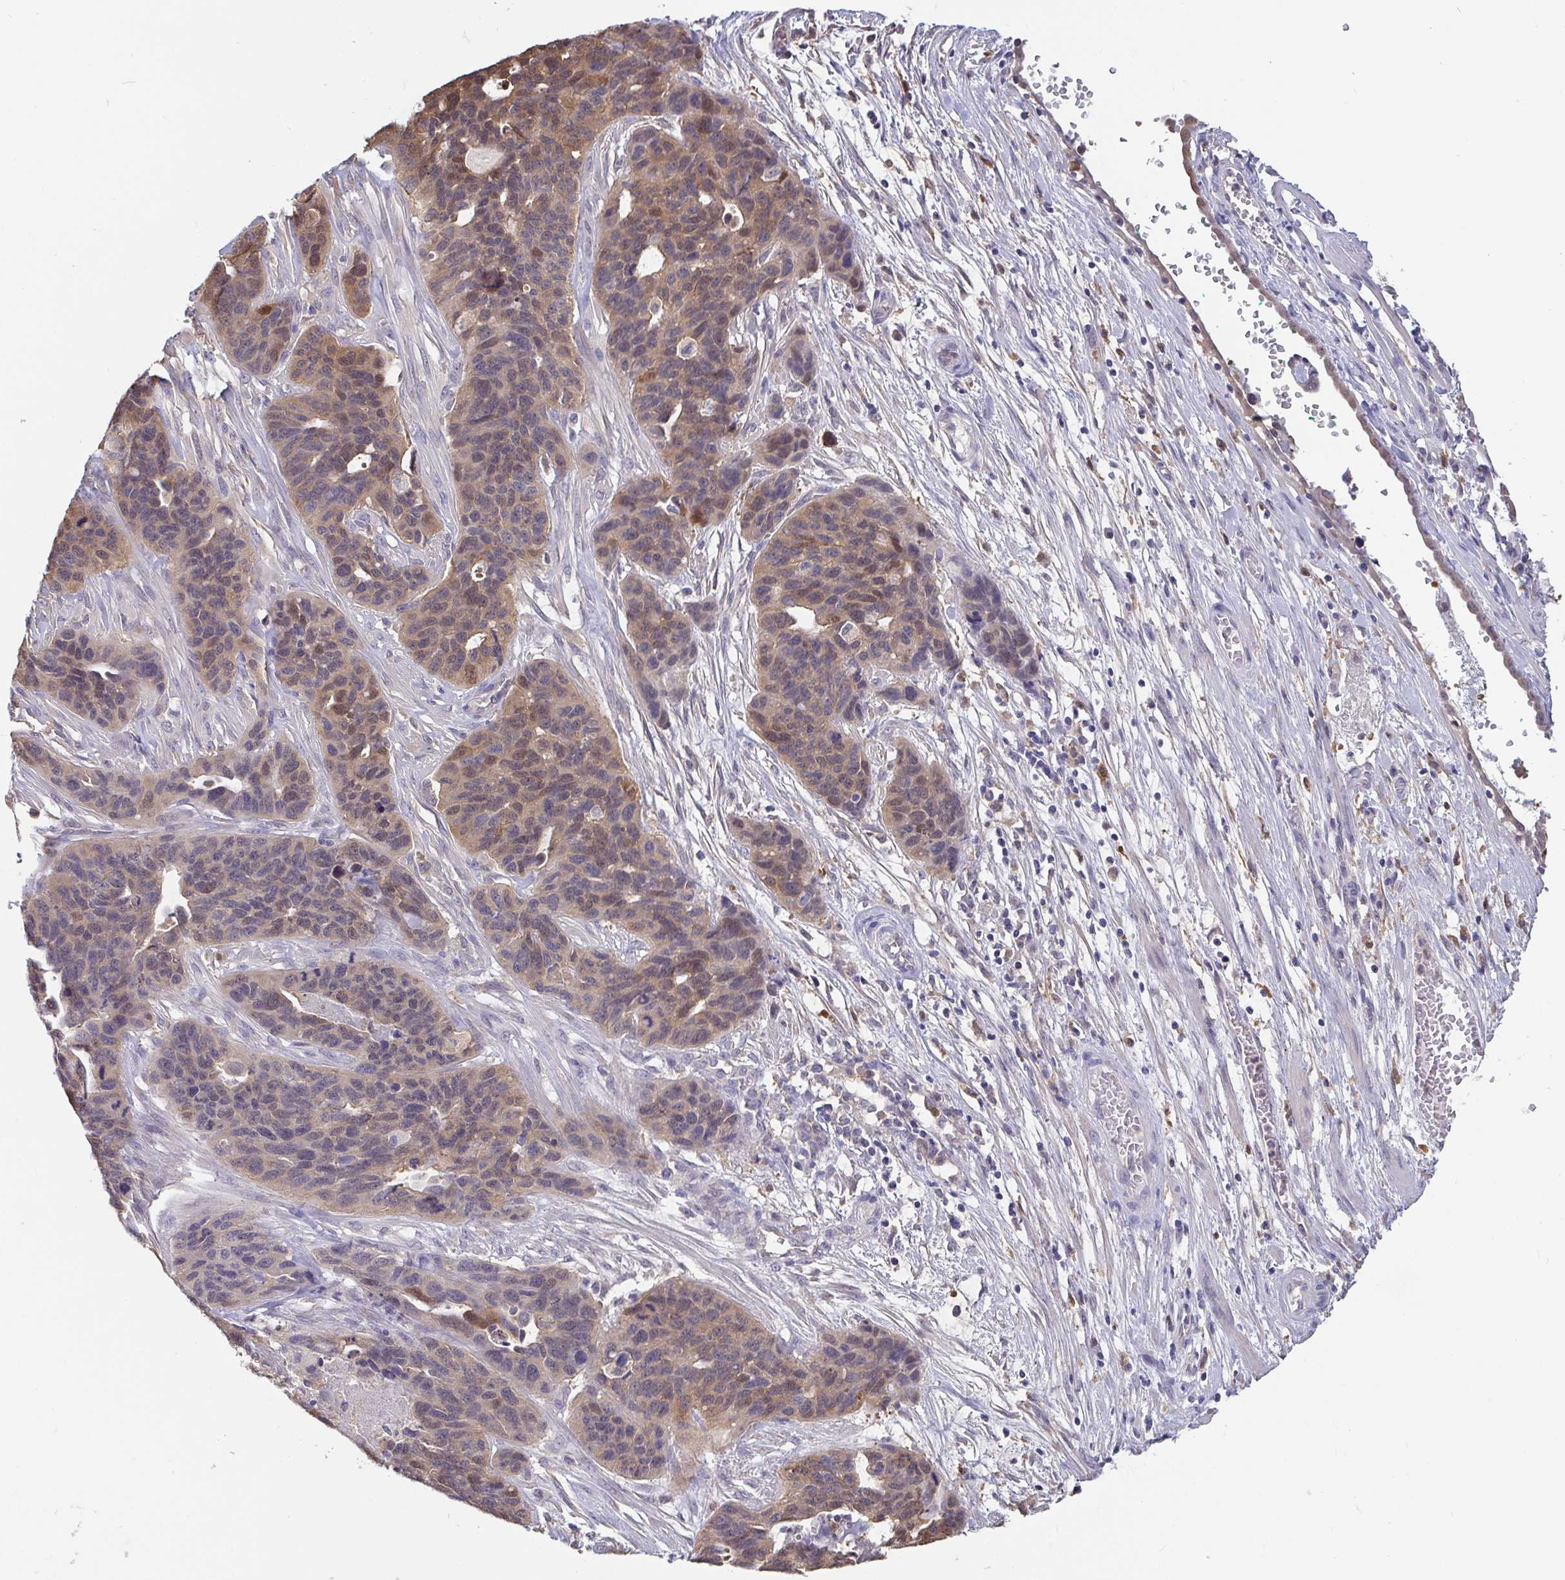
{"staining": {"intensity": "weak", "quantity": "25%-75%", "location": "cytoplasmic/membranous,nuclear"}, "tissue": "ovarian cancer", "cell_type": "Tumor cells", "image_type": "cancer", "snomed": [{"axis": "morphology", "description": "Cystadenocarcinoma, serous, NOS"}, {"axis": "topography", "description": "Ovary"}], "caption": "This histopathology image reveals immunohistochemistry staining of human ovarian serous cystadenocarcinoma, with low weak cytoplasmic/membranous and nuclear positivity in about 25%-75% of tumor cells.", "gene": "IDH1", "patient": {"sex": "female", "age": 64}}